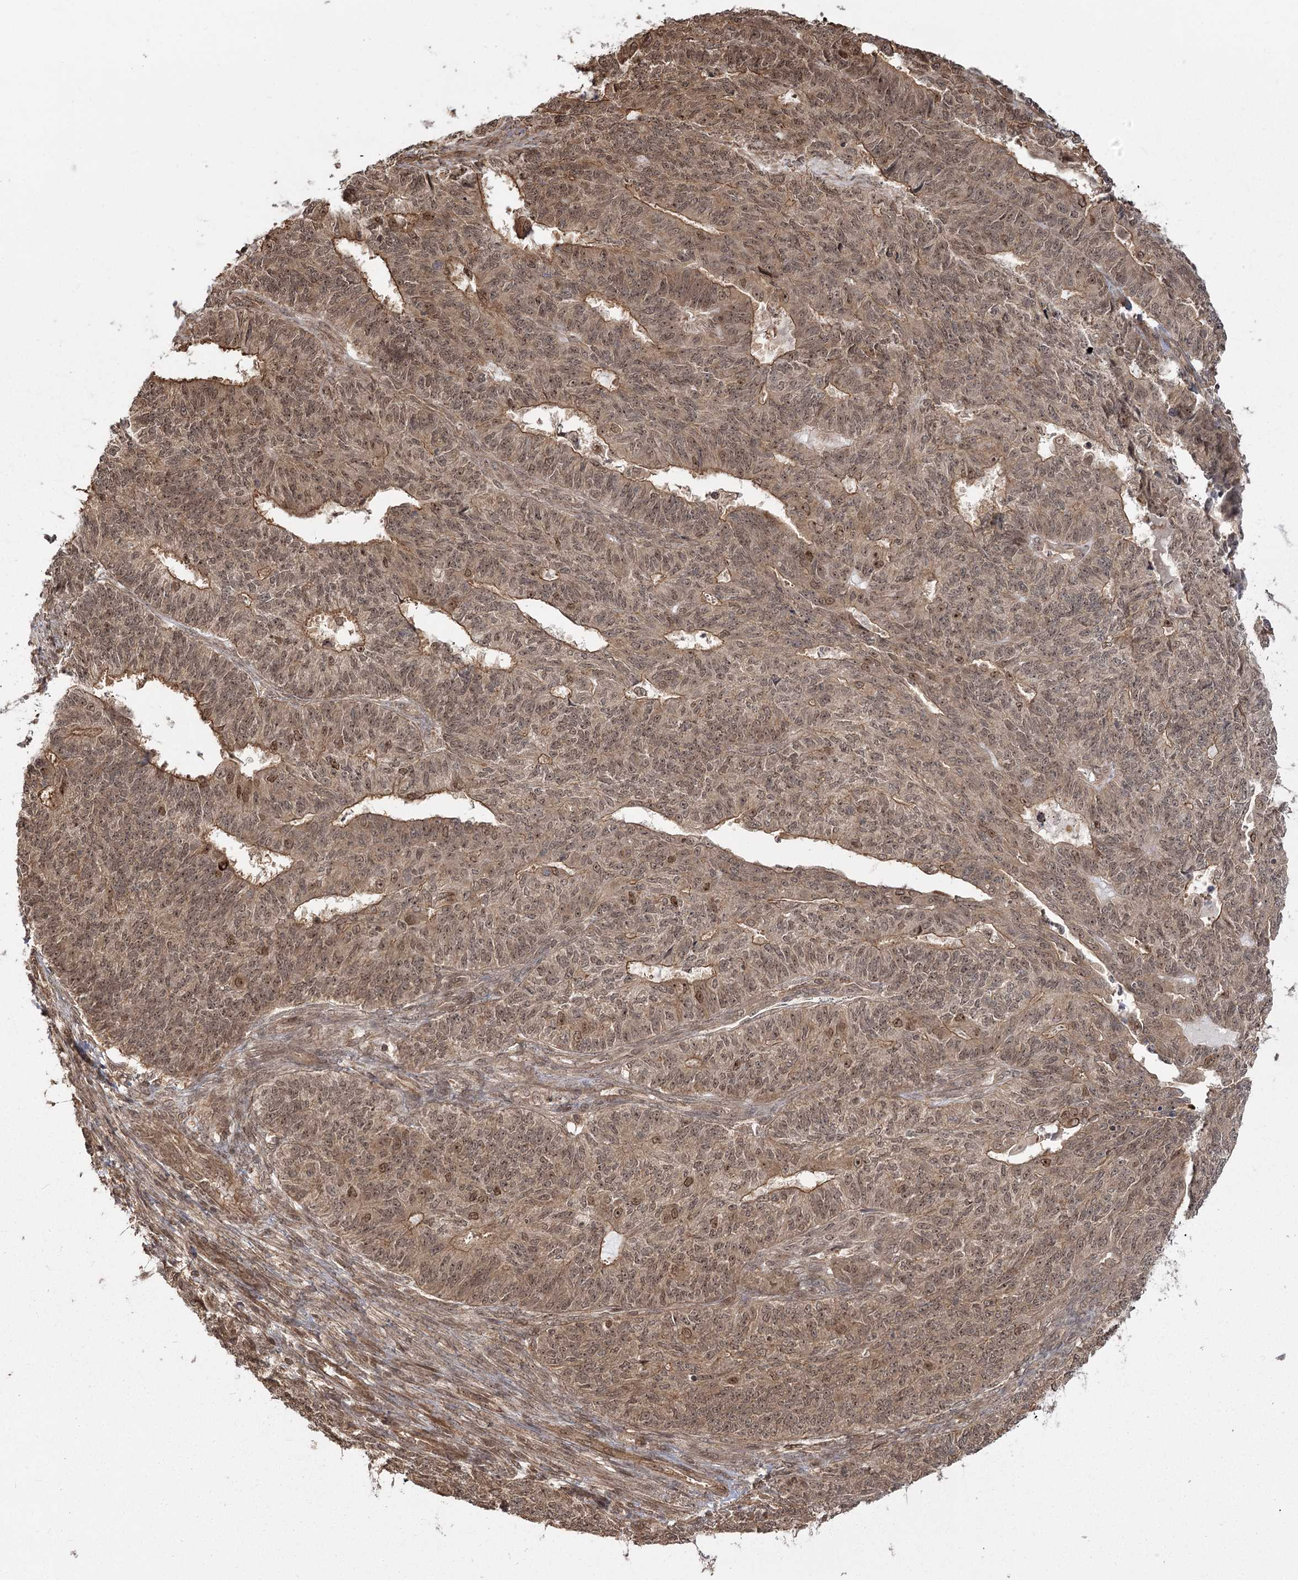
{"staining": {"intensity": "moderate", "quantity": ">75%", "location": "cytoplasmic/membranous,nuclear"}, "tissue": "endometrial cancer", "cell_type": "Tumor cells", "image_type": "cancer", "snomed": [{"axis": "morphology", "description": "Adenocarcinoma, NOS"}, {"axis": "topography", "description": "Endometrium"}], "caption": "A high-resolution image shows immunohistochemistry (IHC) staining of endometrial cancer, which exhibits moderate cytoplasmic/membranous and nuclear staining in approximately >75% of tumor cells. (DAB = brown stain, brightfield microscopy at high magnification).", "gene": "R3HDM2", "patient": {"sex": "female", "age": 32}}